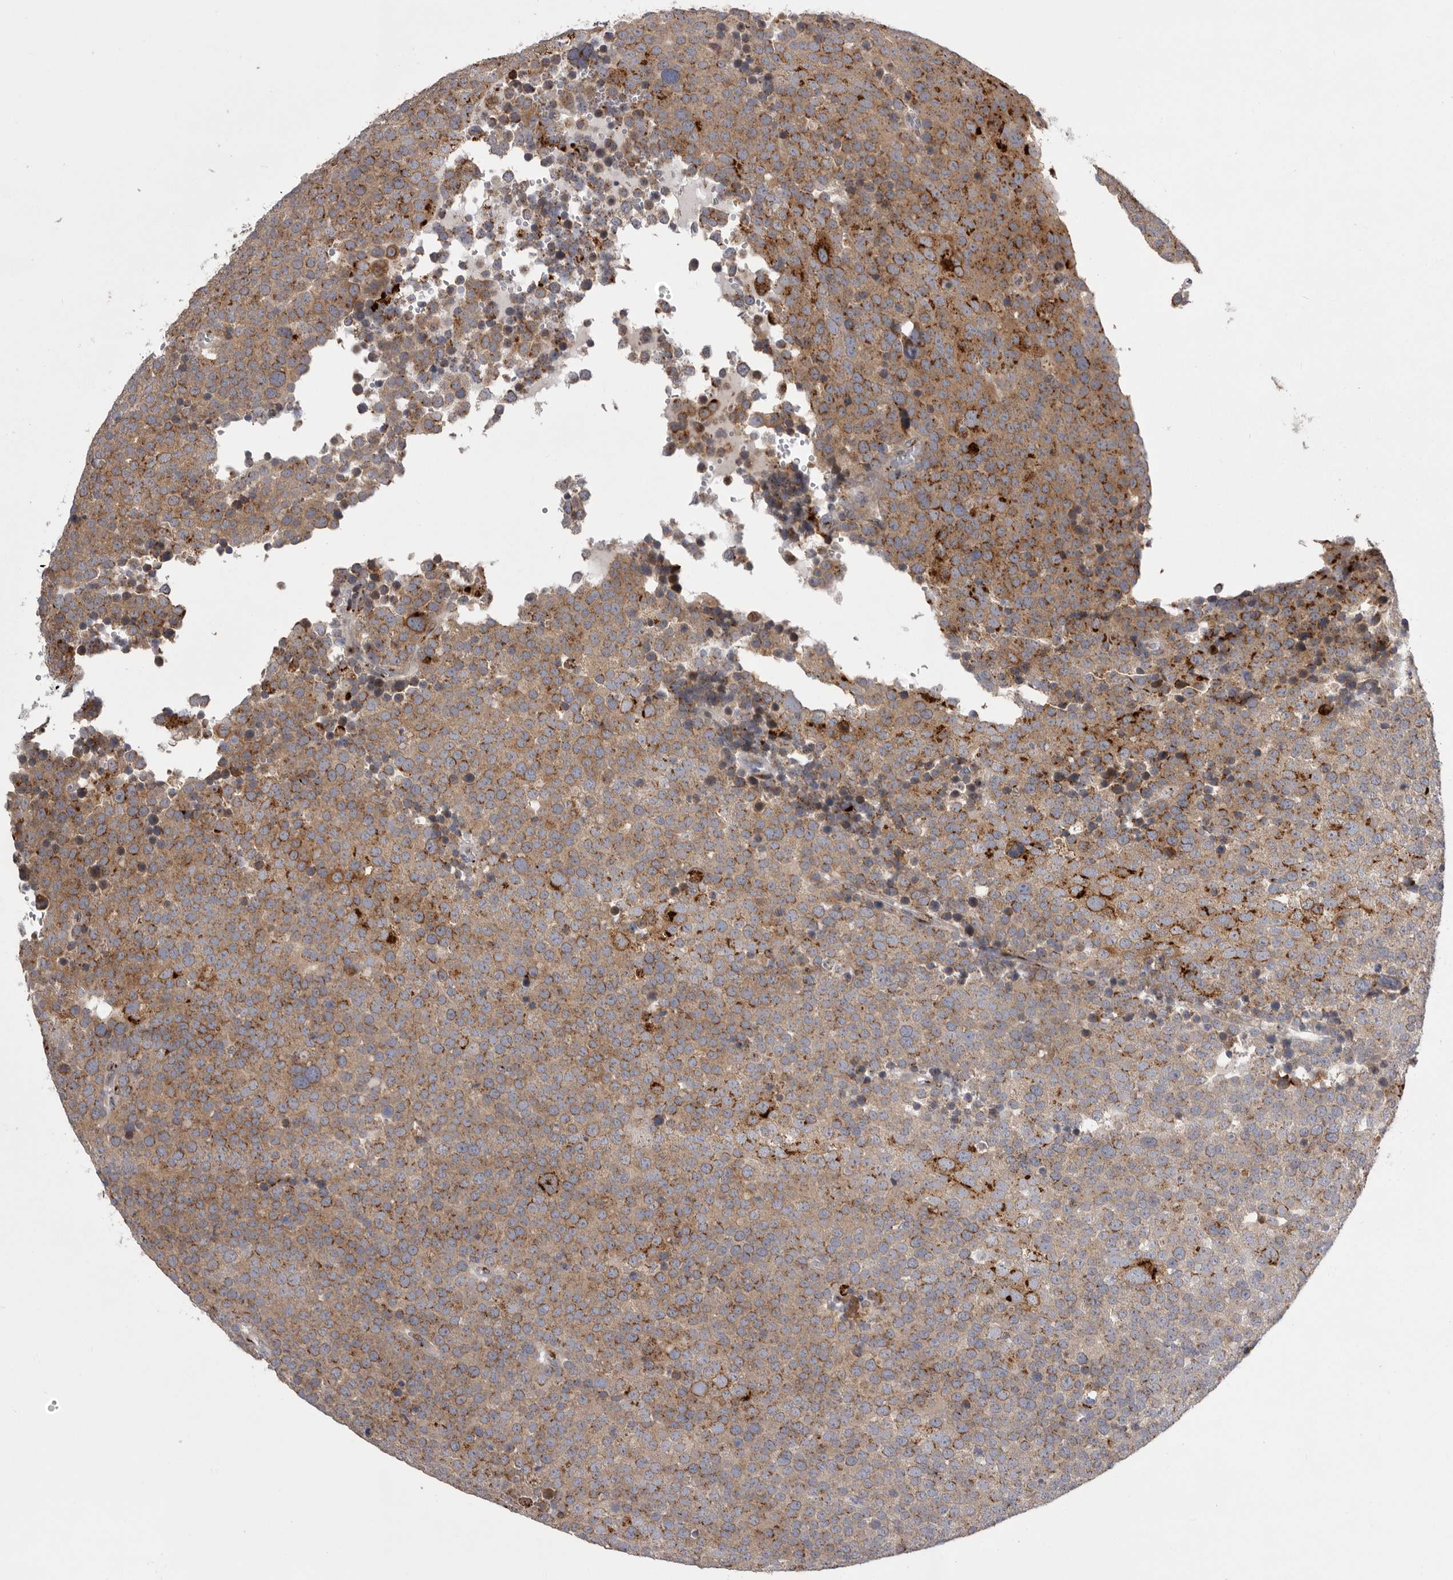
{"staining": {"intensity": "moderate", "quantity": ">75%", "location": "cytoplasmic/membranous"}, "tissue": "testis cancer", "cell_type": "Tumor cells", "image_type": "cancer", "snomed": [{"axis": "morphology", "description": "Seminoma, NOS"}, {"axis": "topography", "description": "Testis"}], "caption": "An immunohistochemistry (IHC) histopathology image of tumor tissue is shown. Protein staining in brown highlights moderate cytoplasmic/membranous positivity in testis cancer (seminoma) within tumor cells.", "gene": "WDR47", "patient": {"sex": "male", "age": 71}}